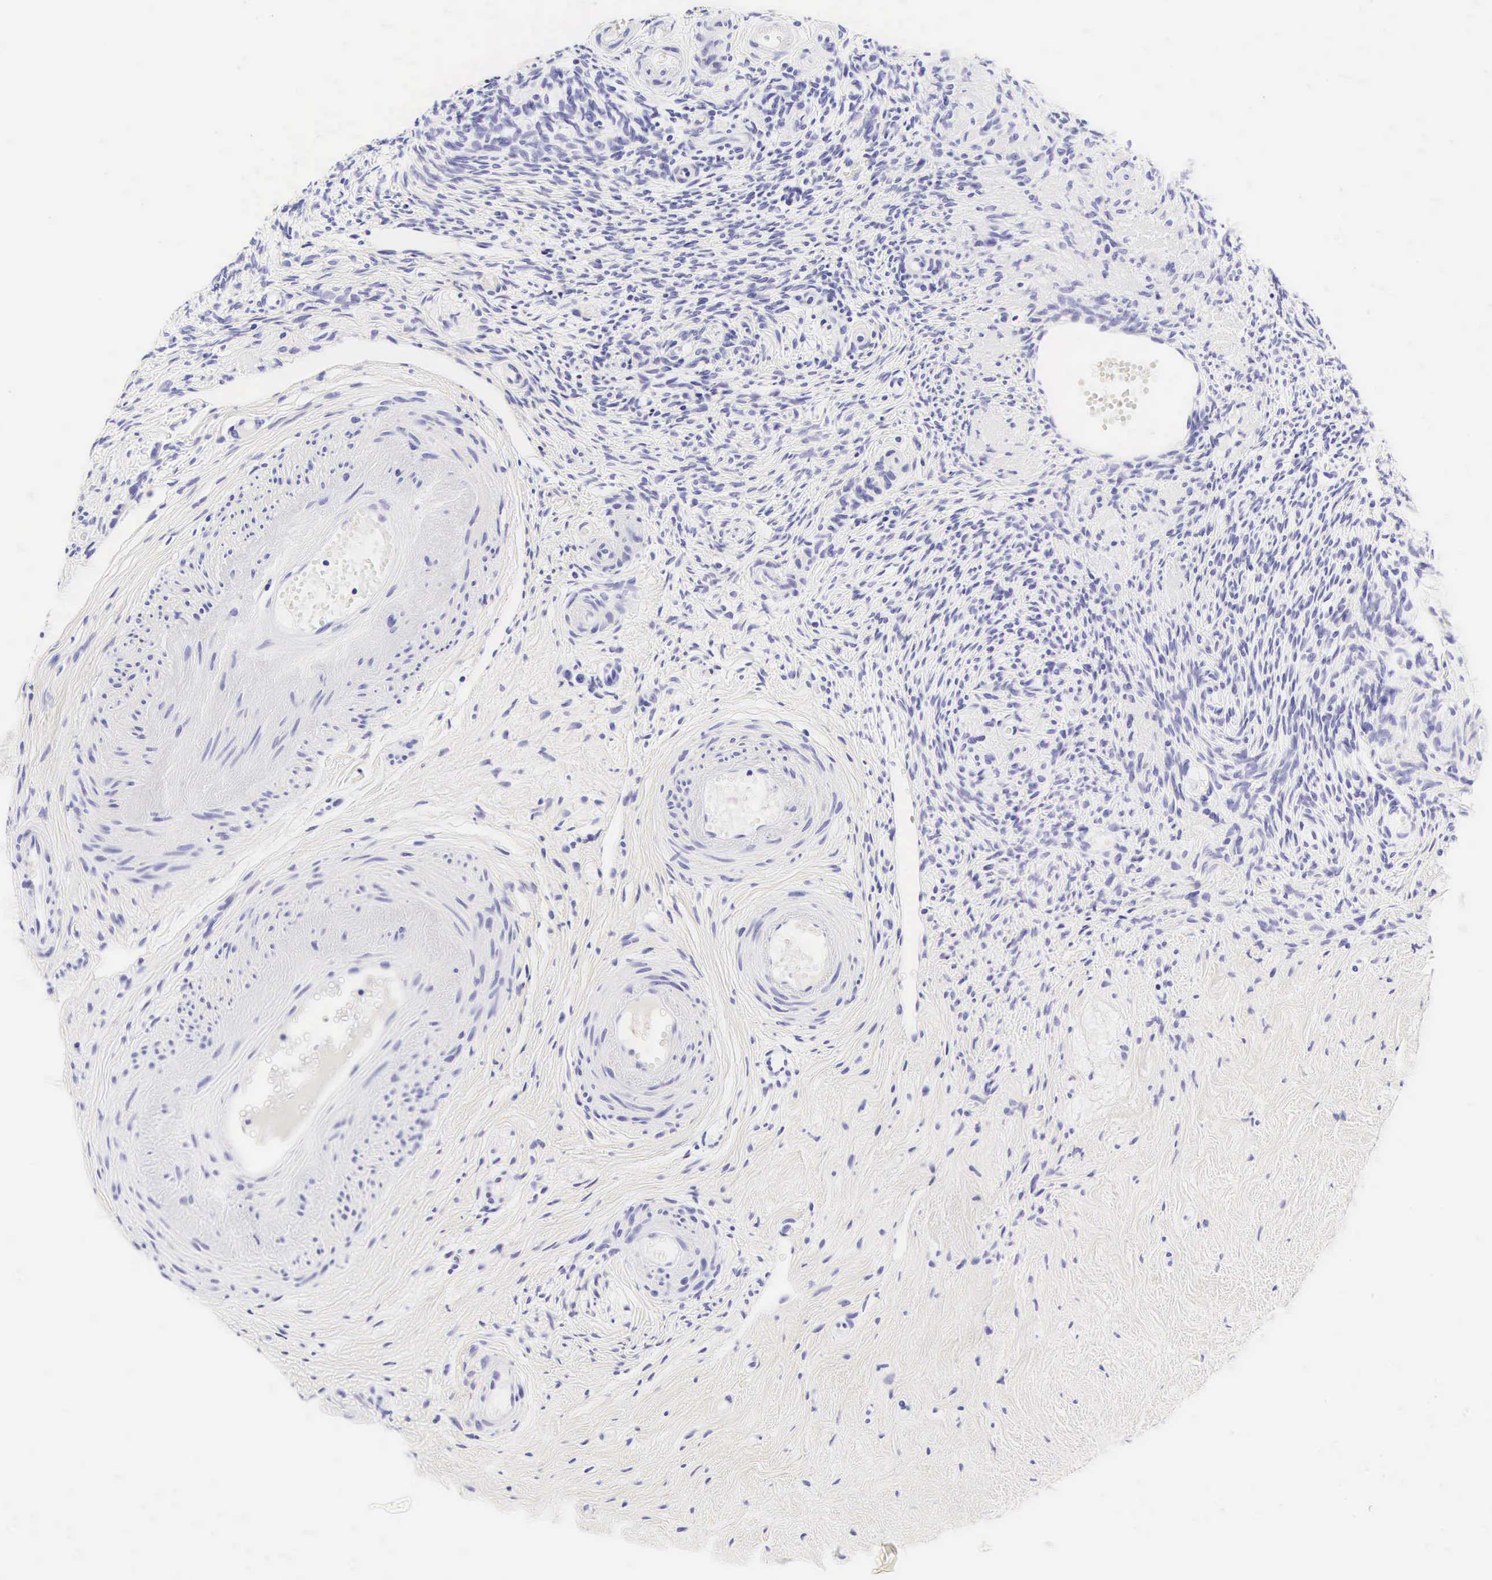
{"staining": {"intensity": "negative", "quantity": "none", "location": "none"}, "tissue": "ovary", "cell_type": "Ovarian stroma cells", "image_type": "normal", "snomed": [{"axis": "morphology", "description": "Normal tissue, NOS"}, {"axis": "topography", "description": "Ovary"}], "caption": "Ovarian stroma cells are negative for brown protein staining in benign ovary. (Stains: DAB (3,3'-diaminobenzidine) immunohistochemistry (IHC) with hematoxylin counter stain, Microscopy: brightfield microscopy at high magnification).", "gene": "CD1A", "patient": {"sex": "female", "age": 63}}